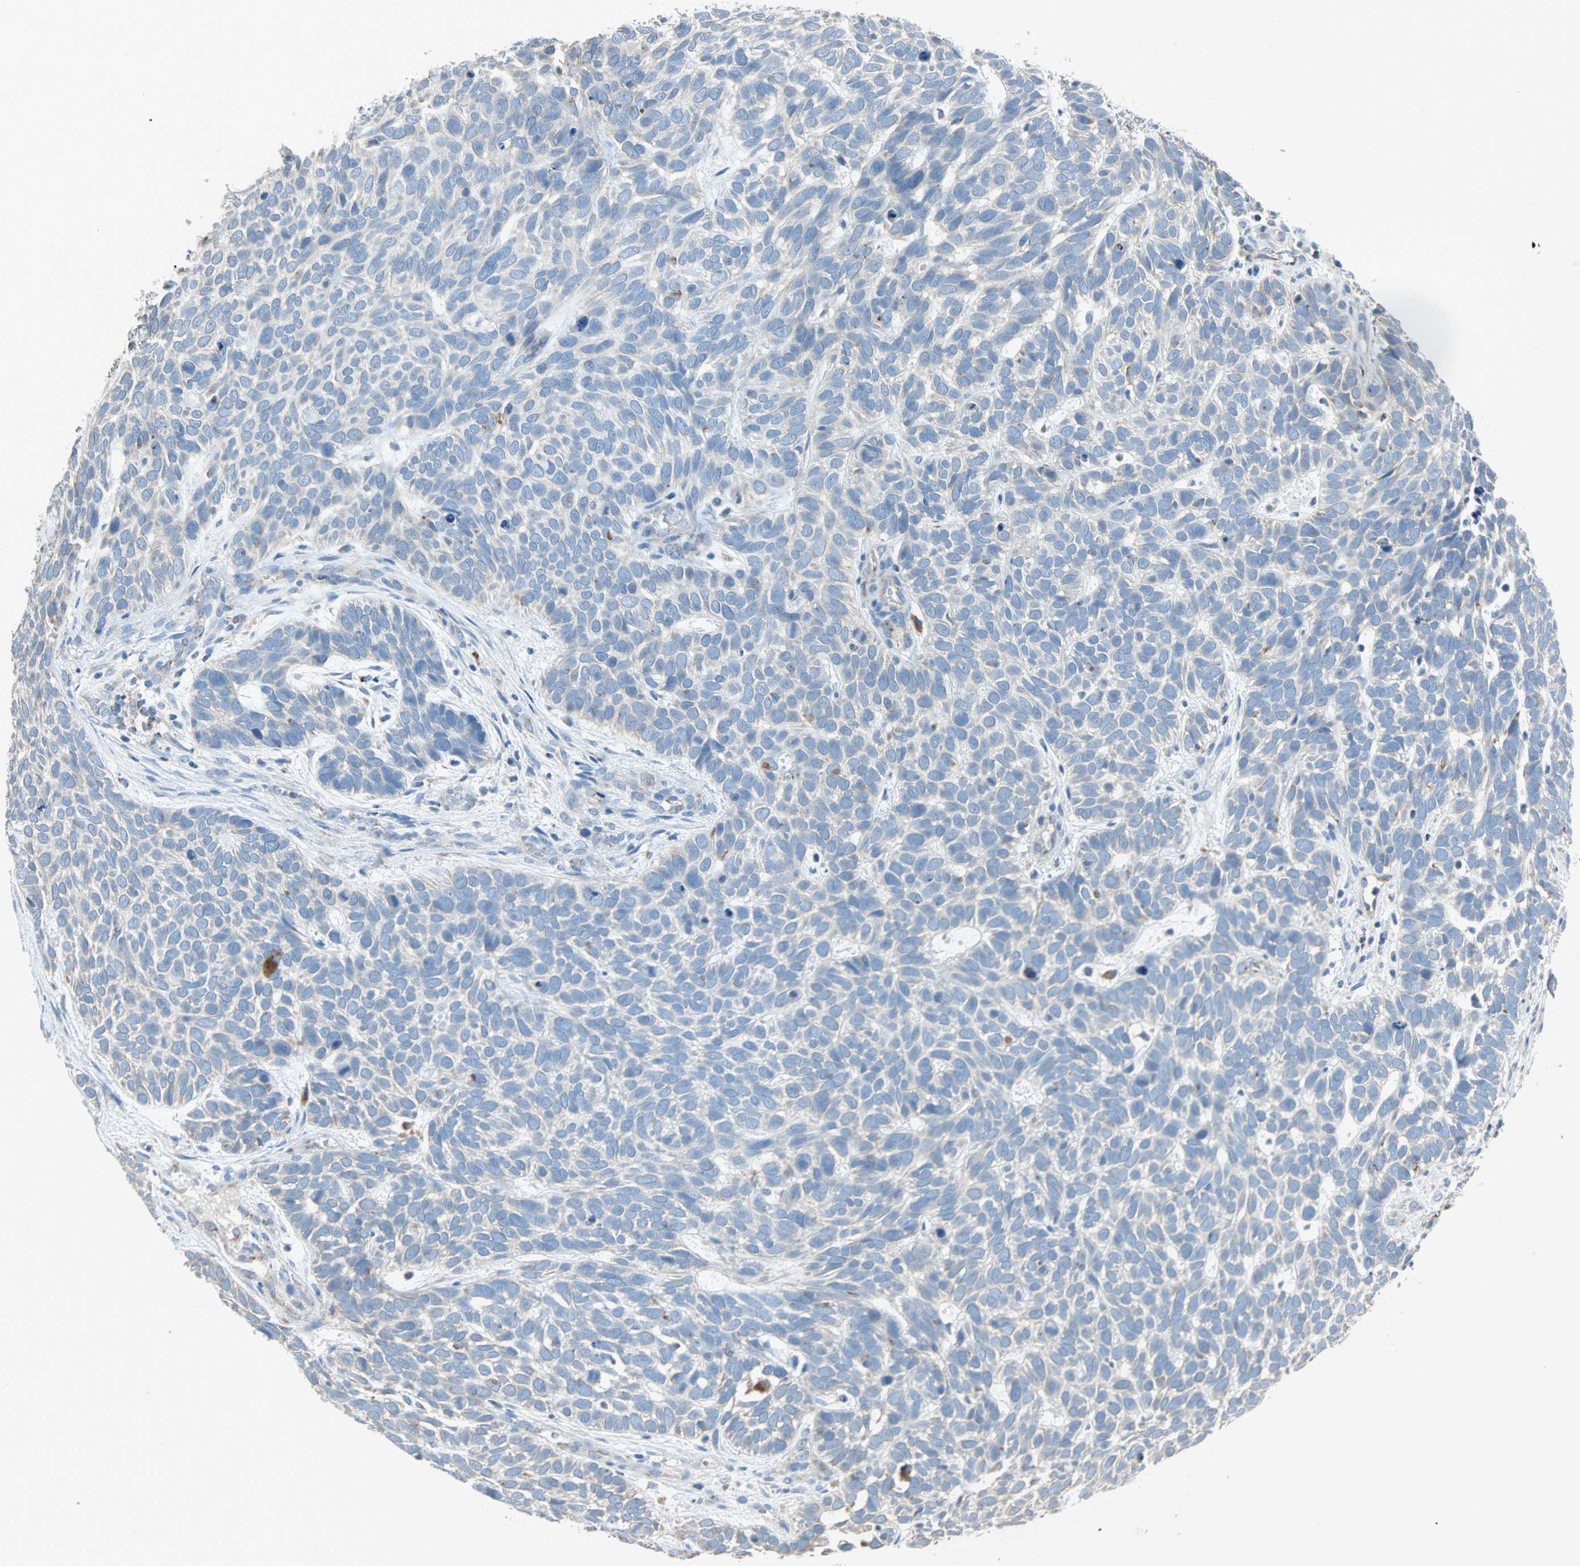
{"staining": {"intensity": "negative", "quantity": "none", "location": "none"}, "tissue": "skin cancer", "cell_type": "Tumor cells", "image_type": "cancer", "snomed": [{"axis": "morphology", "description": "Basal cell carcinoma"}, {"axis": "topography", "description": "Skin"}], "caption": "High power microscopy histopathology image of an immunohistochemistry (IHC) histopathology image of skin basal cell carcinoma, revealing no significant positivity in tumor cells.", "gene": "ACVRL1", "patient": {"sex": "male", "age": 87}}